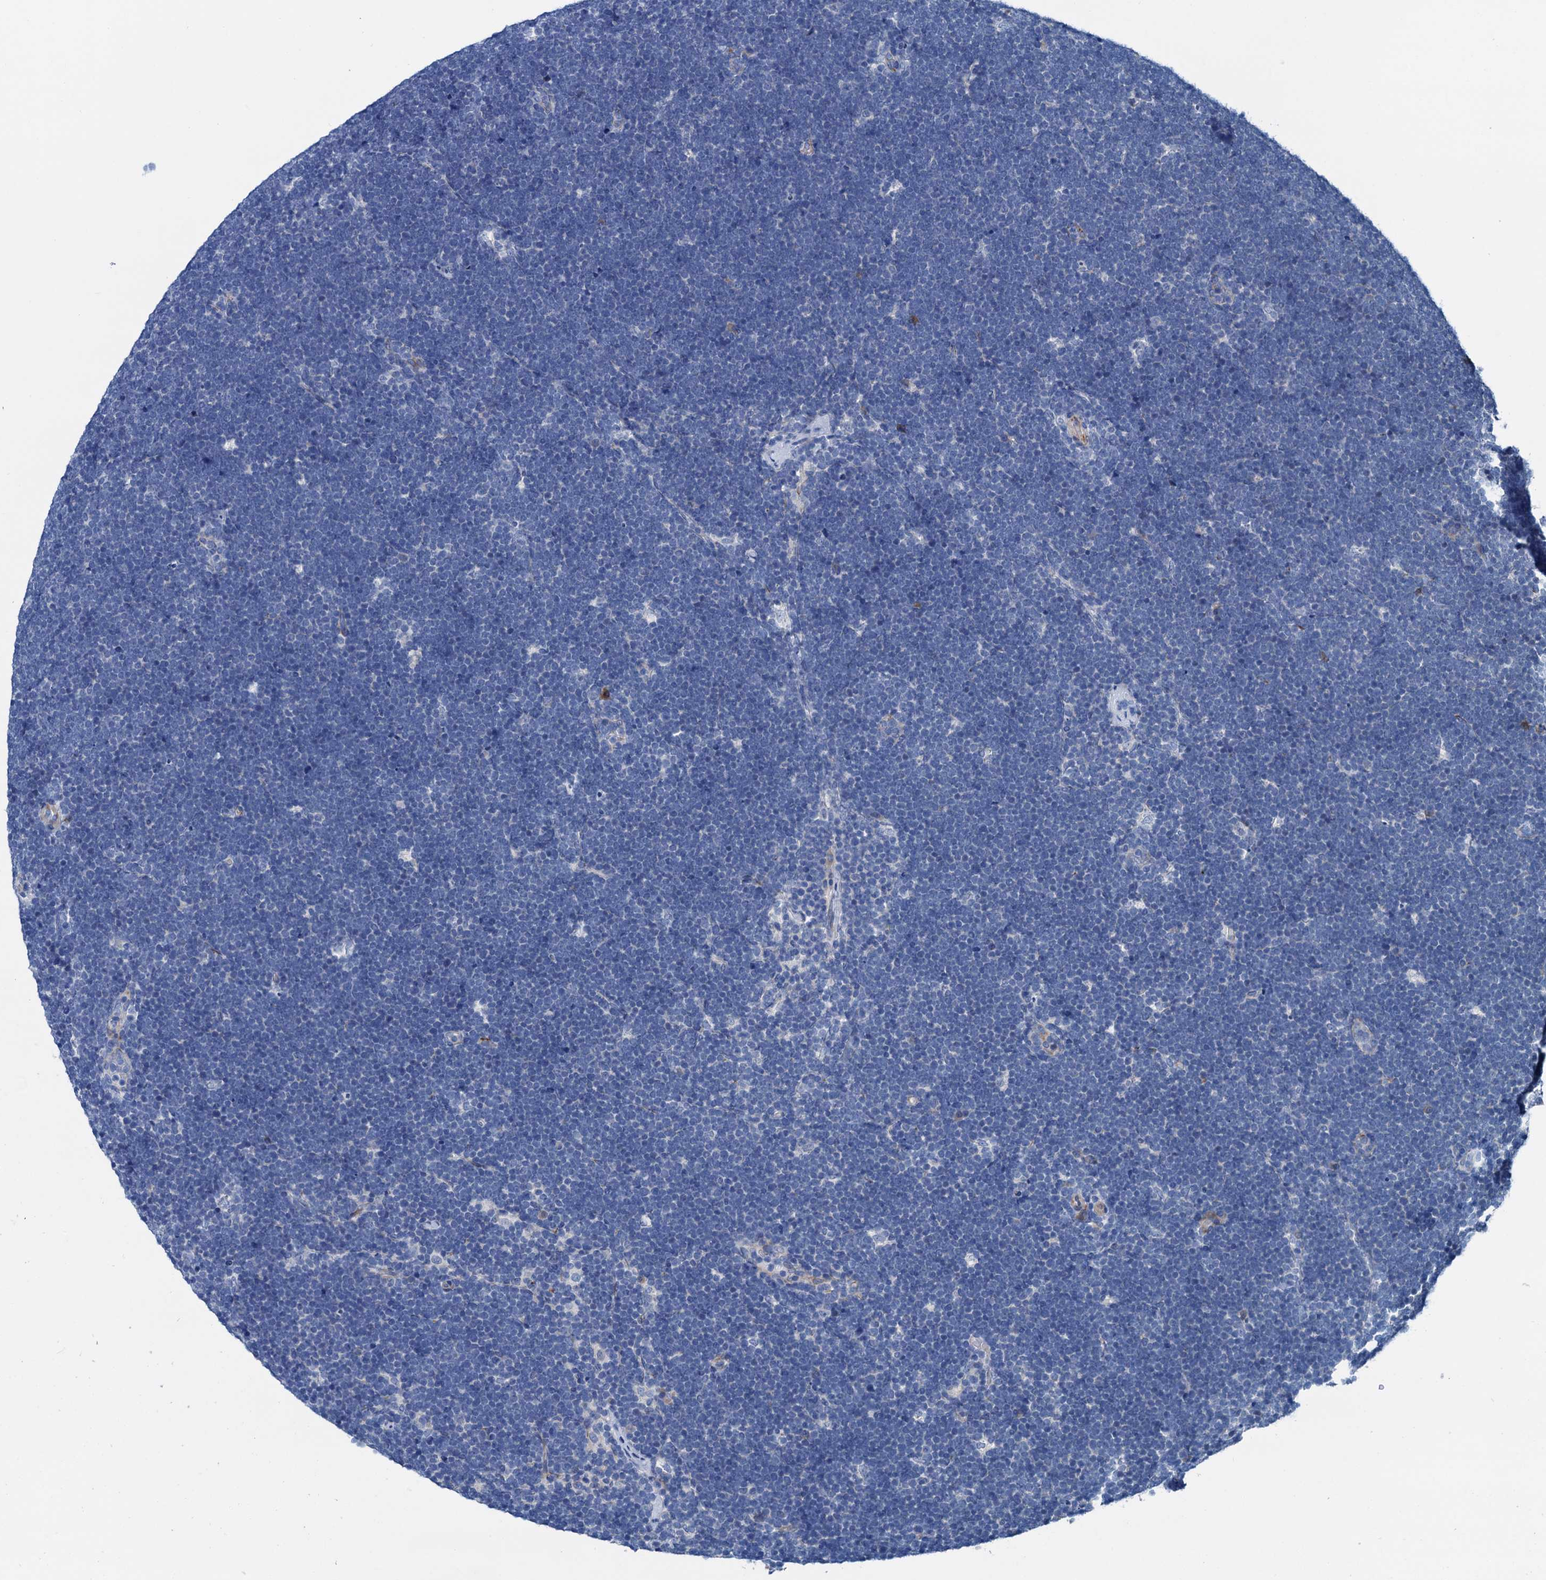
{"staining": {"intensity": "negative", "quantity": "none", "location": "none"}, "tissue": "lymphoma", "cell_type": "Tumor cells", "image_type": "cancer", "snomed": [{"axis": "morphology", "description": "Malignant lymphoma, non-Hodgkin's type, High grade"}, {"axis": "topography", "description": "Lymph node"}], "caption": "Immunohistochemical staining of lymphoma reveals no significant expression in tumor cells.", "gene": "ELAC1", "patient": {"sex": "male", "age": 13}}